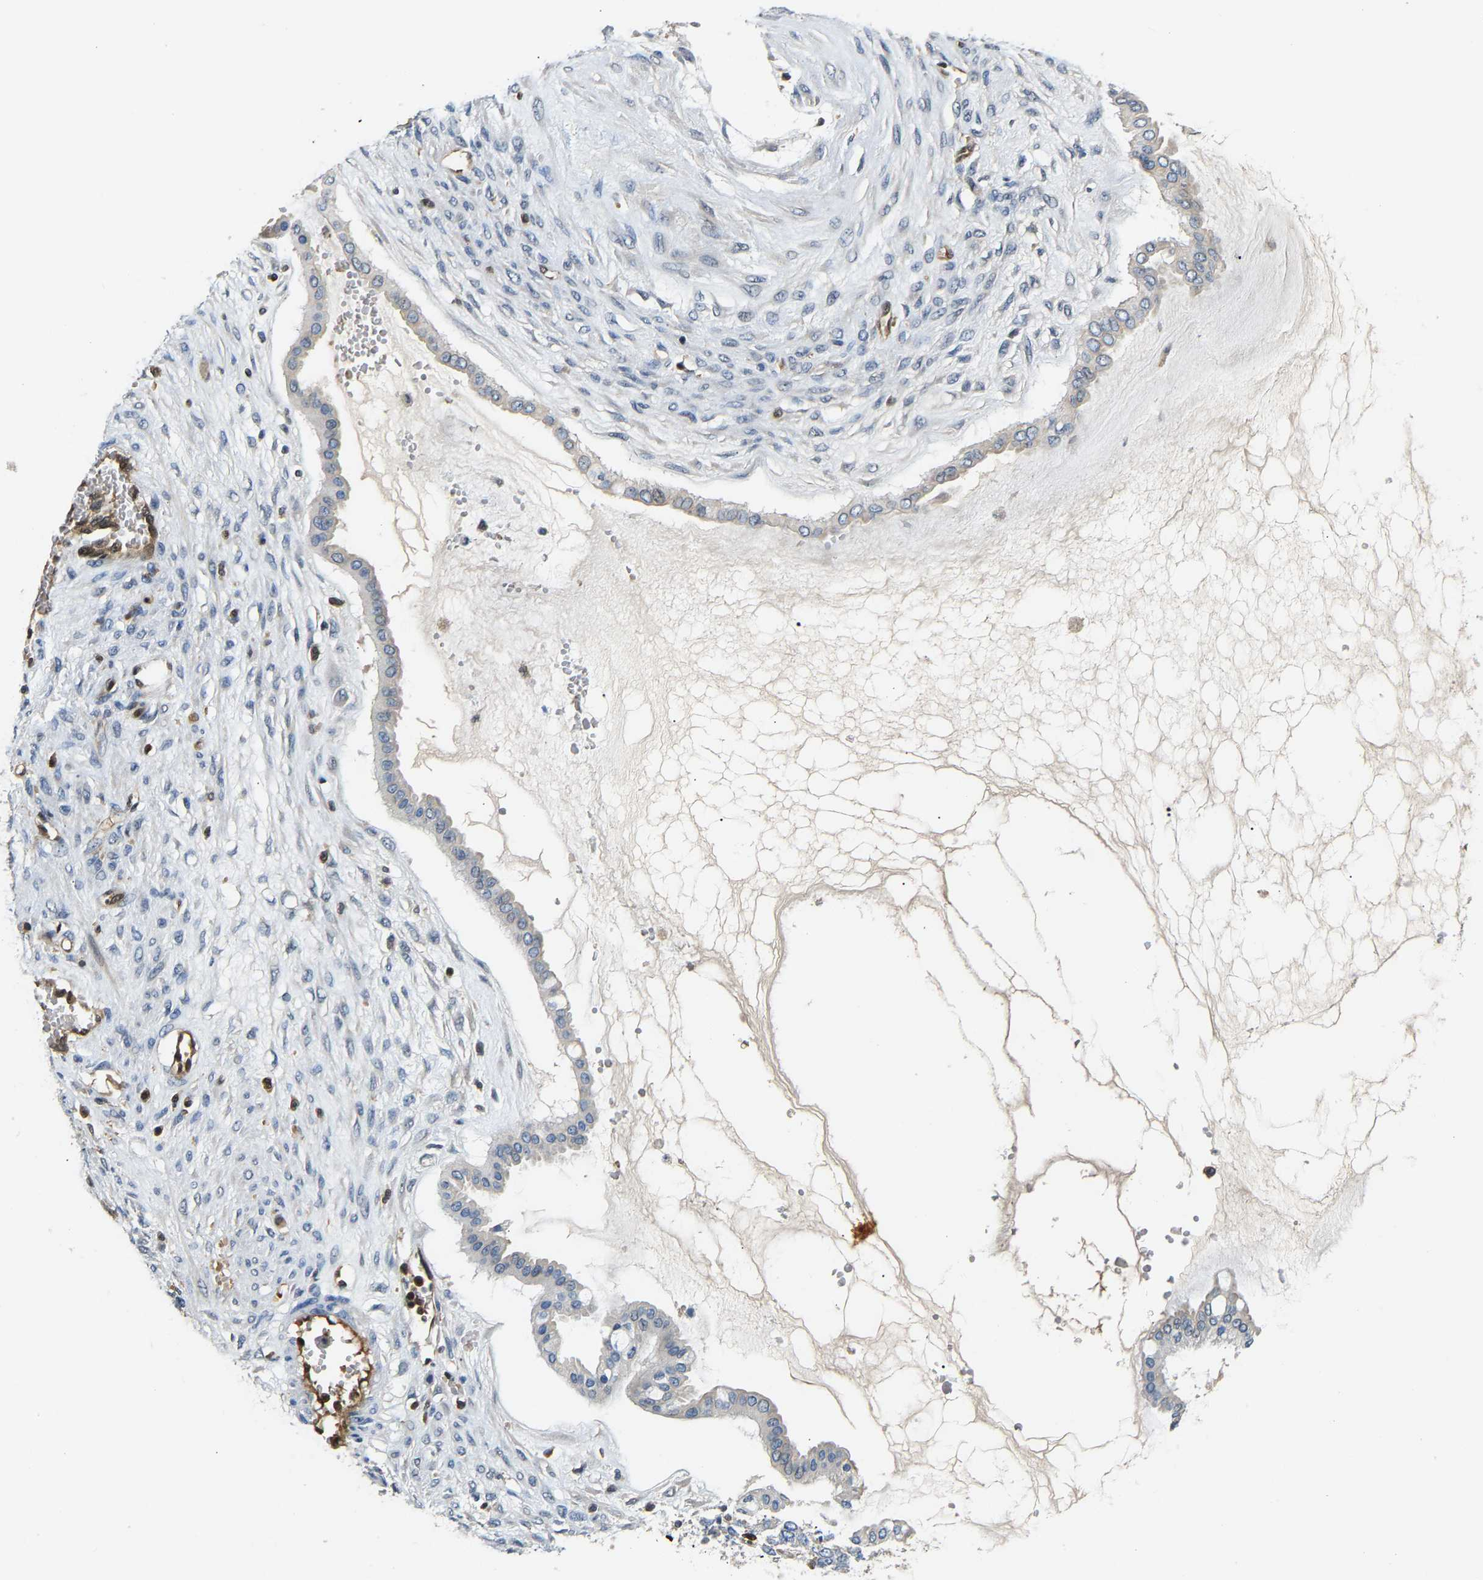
{"staining": {"intensity": "negative", "quantity": "none", "location": "none"}, "tissue": "ovarian cancer", "cell_type": "Tumor cells", "image_type": "cancer", "snomed": [{"axis": "morphology", "description": "Cystadenocarcinoma, mucinous, NOS"}, {"axis": "topography", "description": "Ovary"}], "caption": "An immunohistochemistry (IHC) histopathology image of ovarian mucinous cystadenocarcinoma is shown. There is no staining in tumor cells of ovarian mucinous cystadenocarcinoma.", "gene": "GIMAP7", "patient": {"sex": "female", "age": 73}}